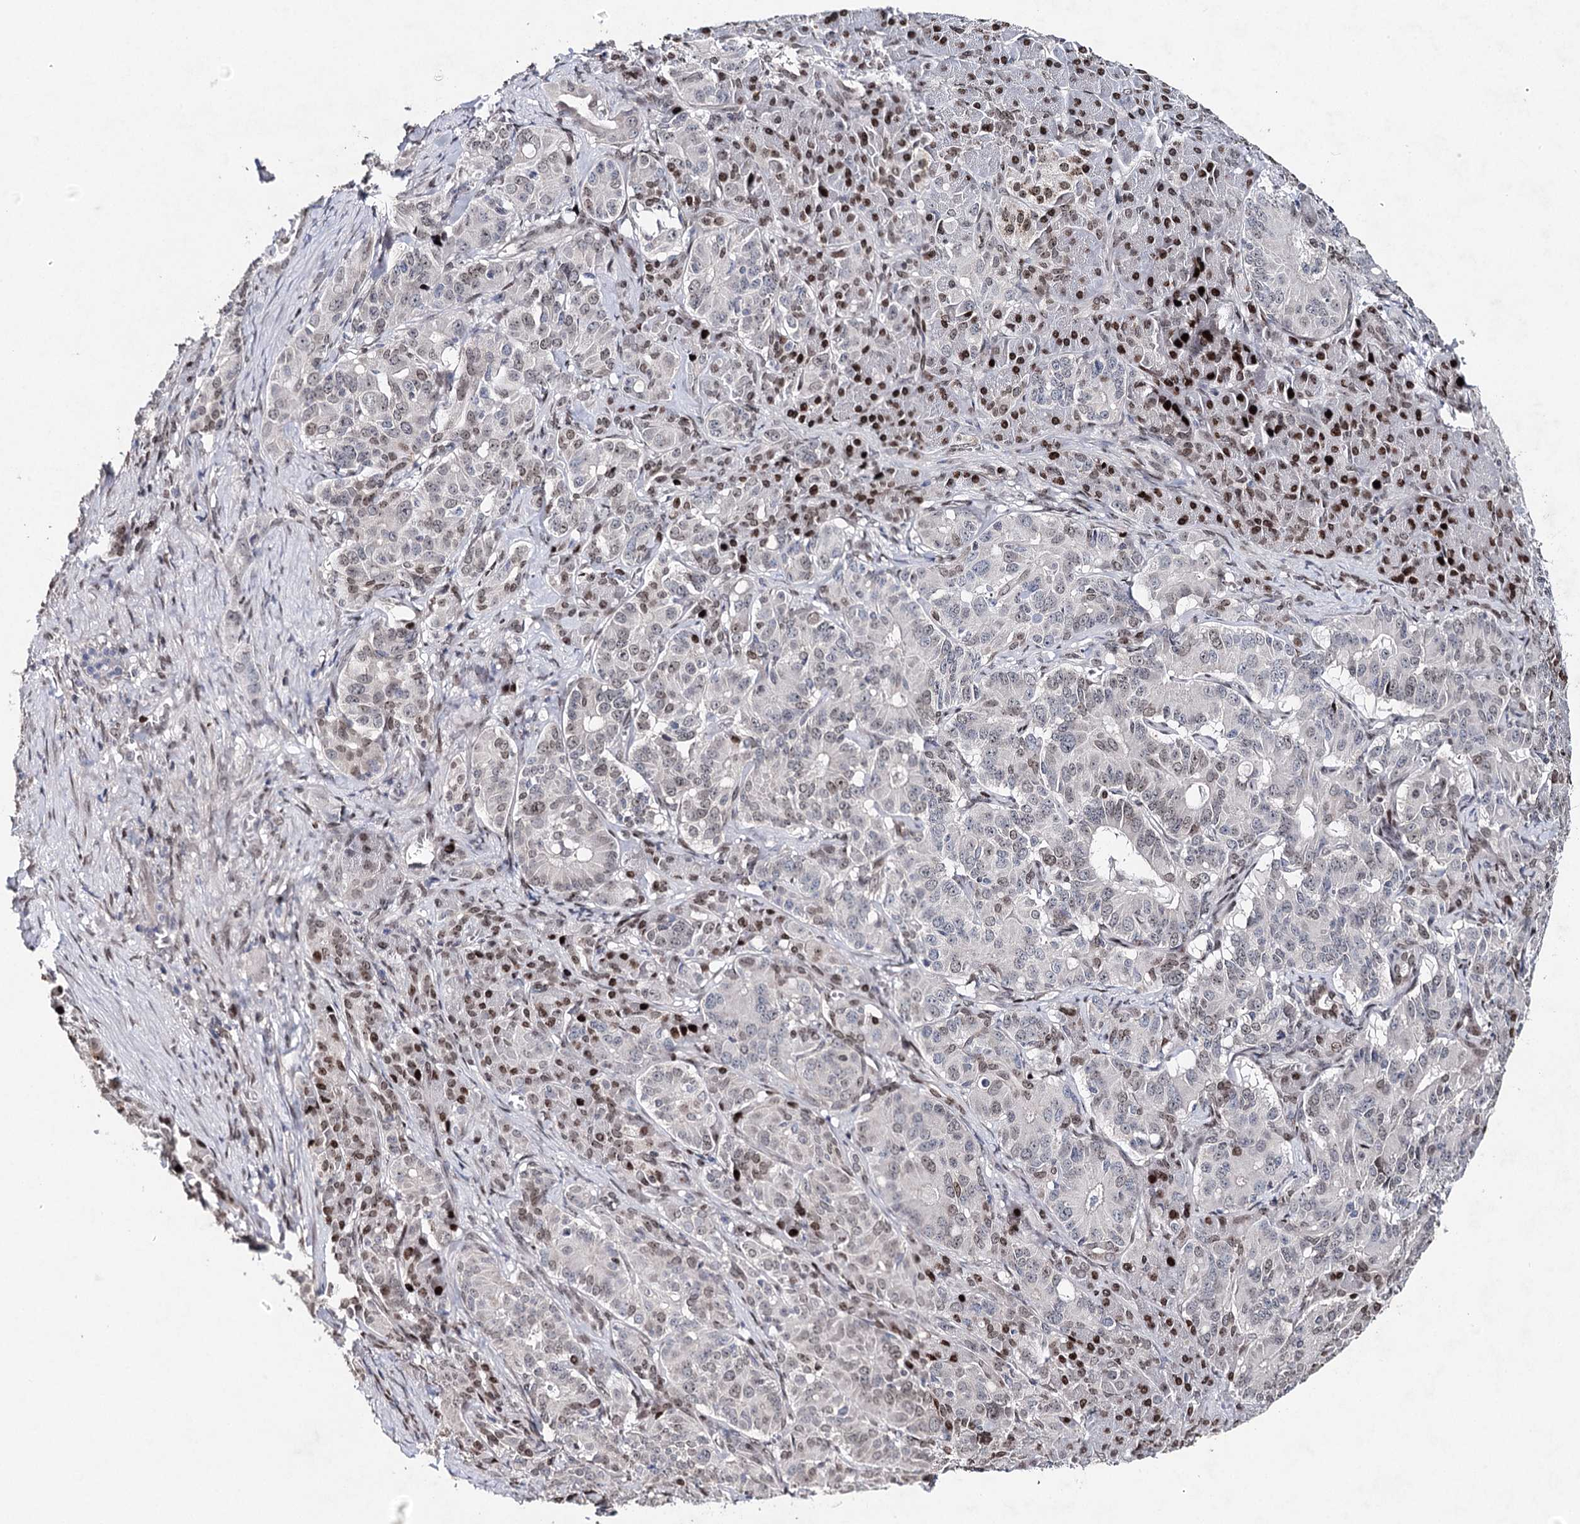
{"staining": {"intensity": "weak", "quantity": "<25%", "location": "nuclear"}, "tissue": "pancreatic cancer", "cell_type": "Tumor cells", "image_type": "cancer", "snomed": [{"axis": "morphology", "description": "Adenocarcinoma, NOS"}, {"axis": "topography", "description": "Pancreas"}], "caption": "This histopathology image is of pancreatic adenocarcinoma stained with immunohistochemistry (IHC) to label a protein in brown with the nuclei are counter-stained blue. There is no expression in tumor cells.", "gene": "FRMD4A", "patient": {"sex": "female", "age": 74}}